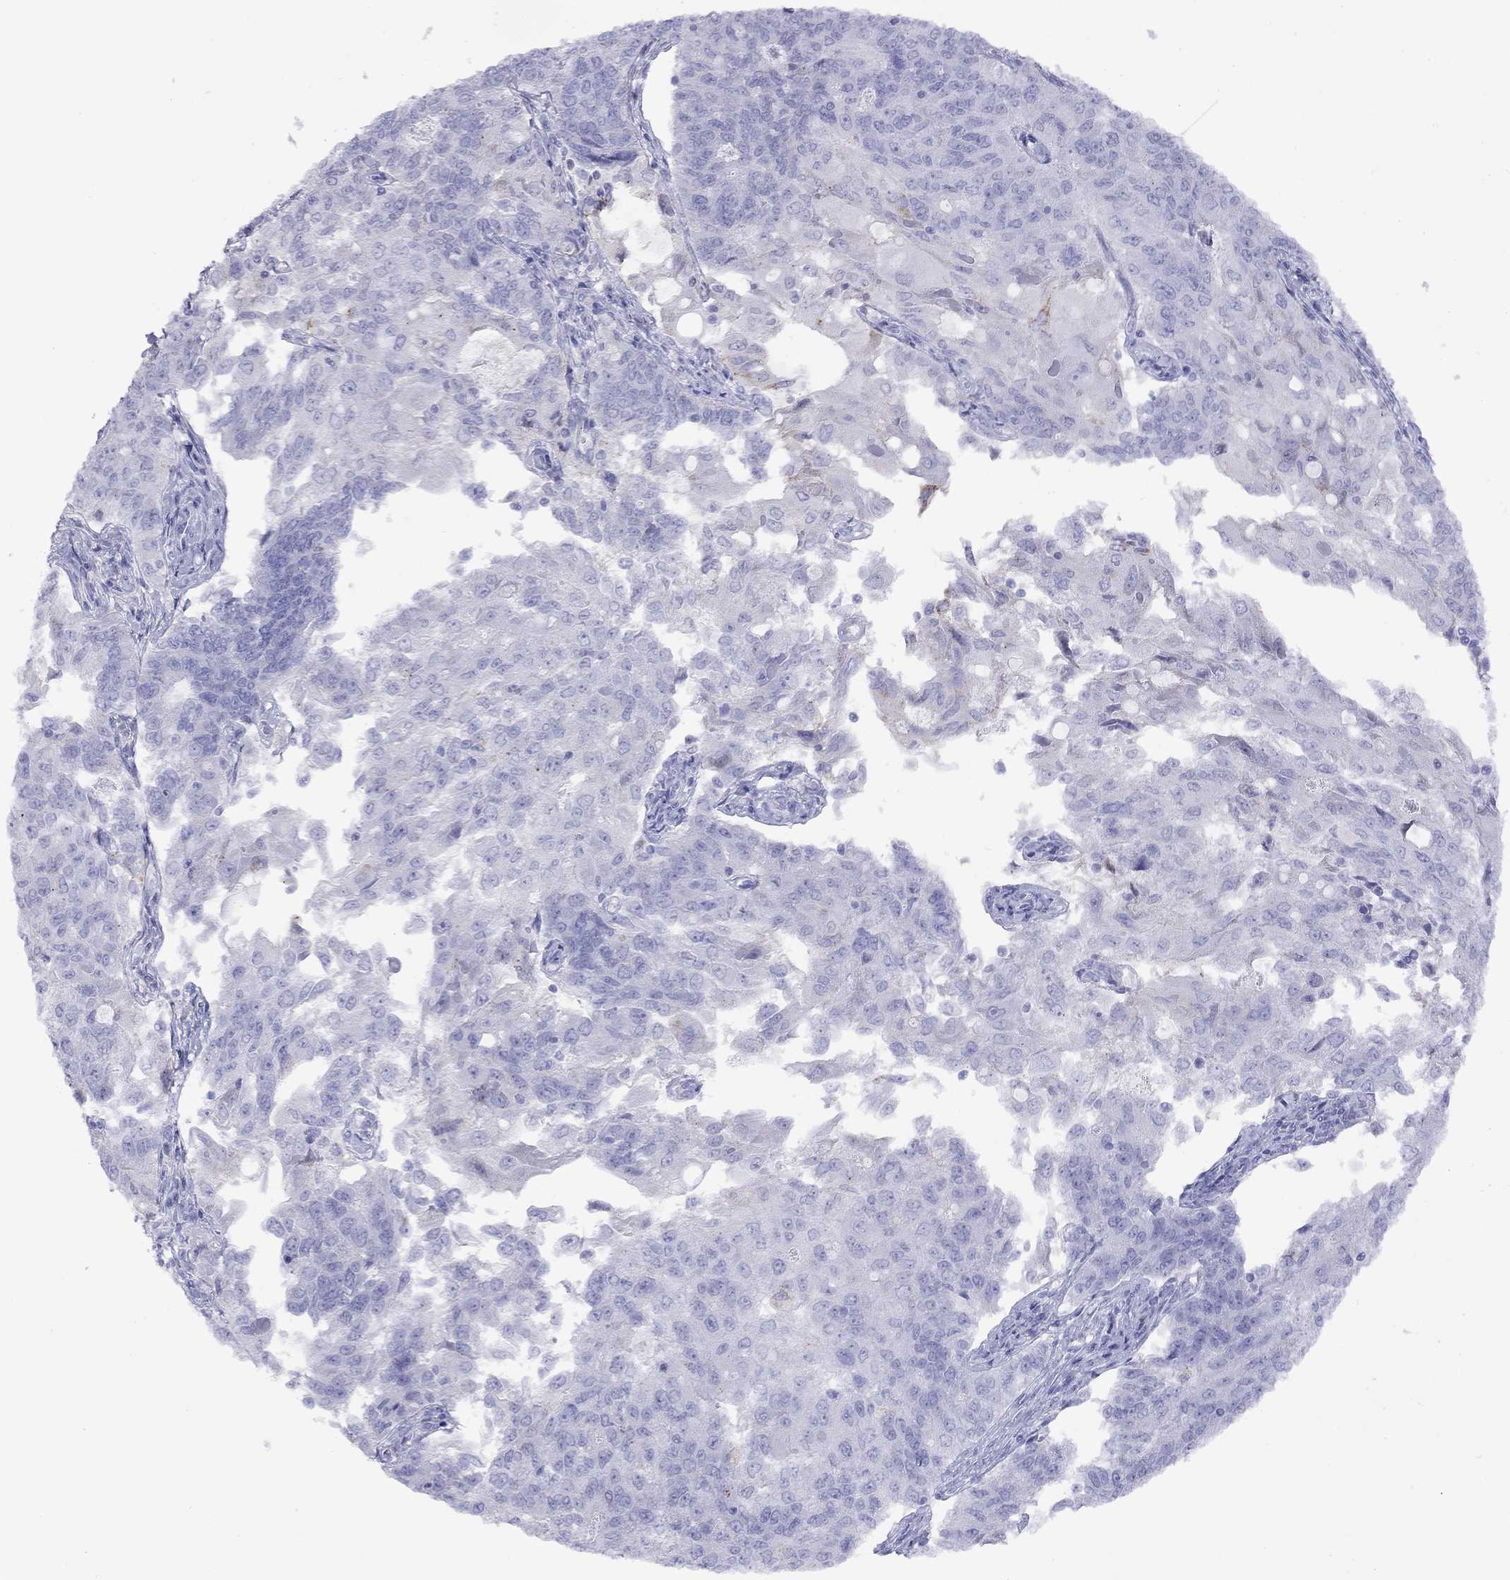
{"staining": {"intensity": "negative", "quantity": "none", "location": "none"}, "tissue": "endometrial cancer", "cell_type": "Tumor cells", "image_type": "cancer", "snomed": [{"axis": "morphology", "description": "Adenocarcinoma, NOS"}, {"axis": "topography", "description": "Endometrium"}], "caption": "An IHC image of endometrial cancer is shown. There is no staining in tumor cells of endometrial cancer.", "gene": "SLC30A8", "patient": {"sex": "female", "age": 43}}